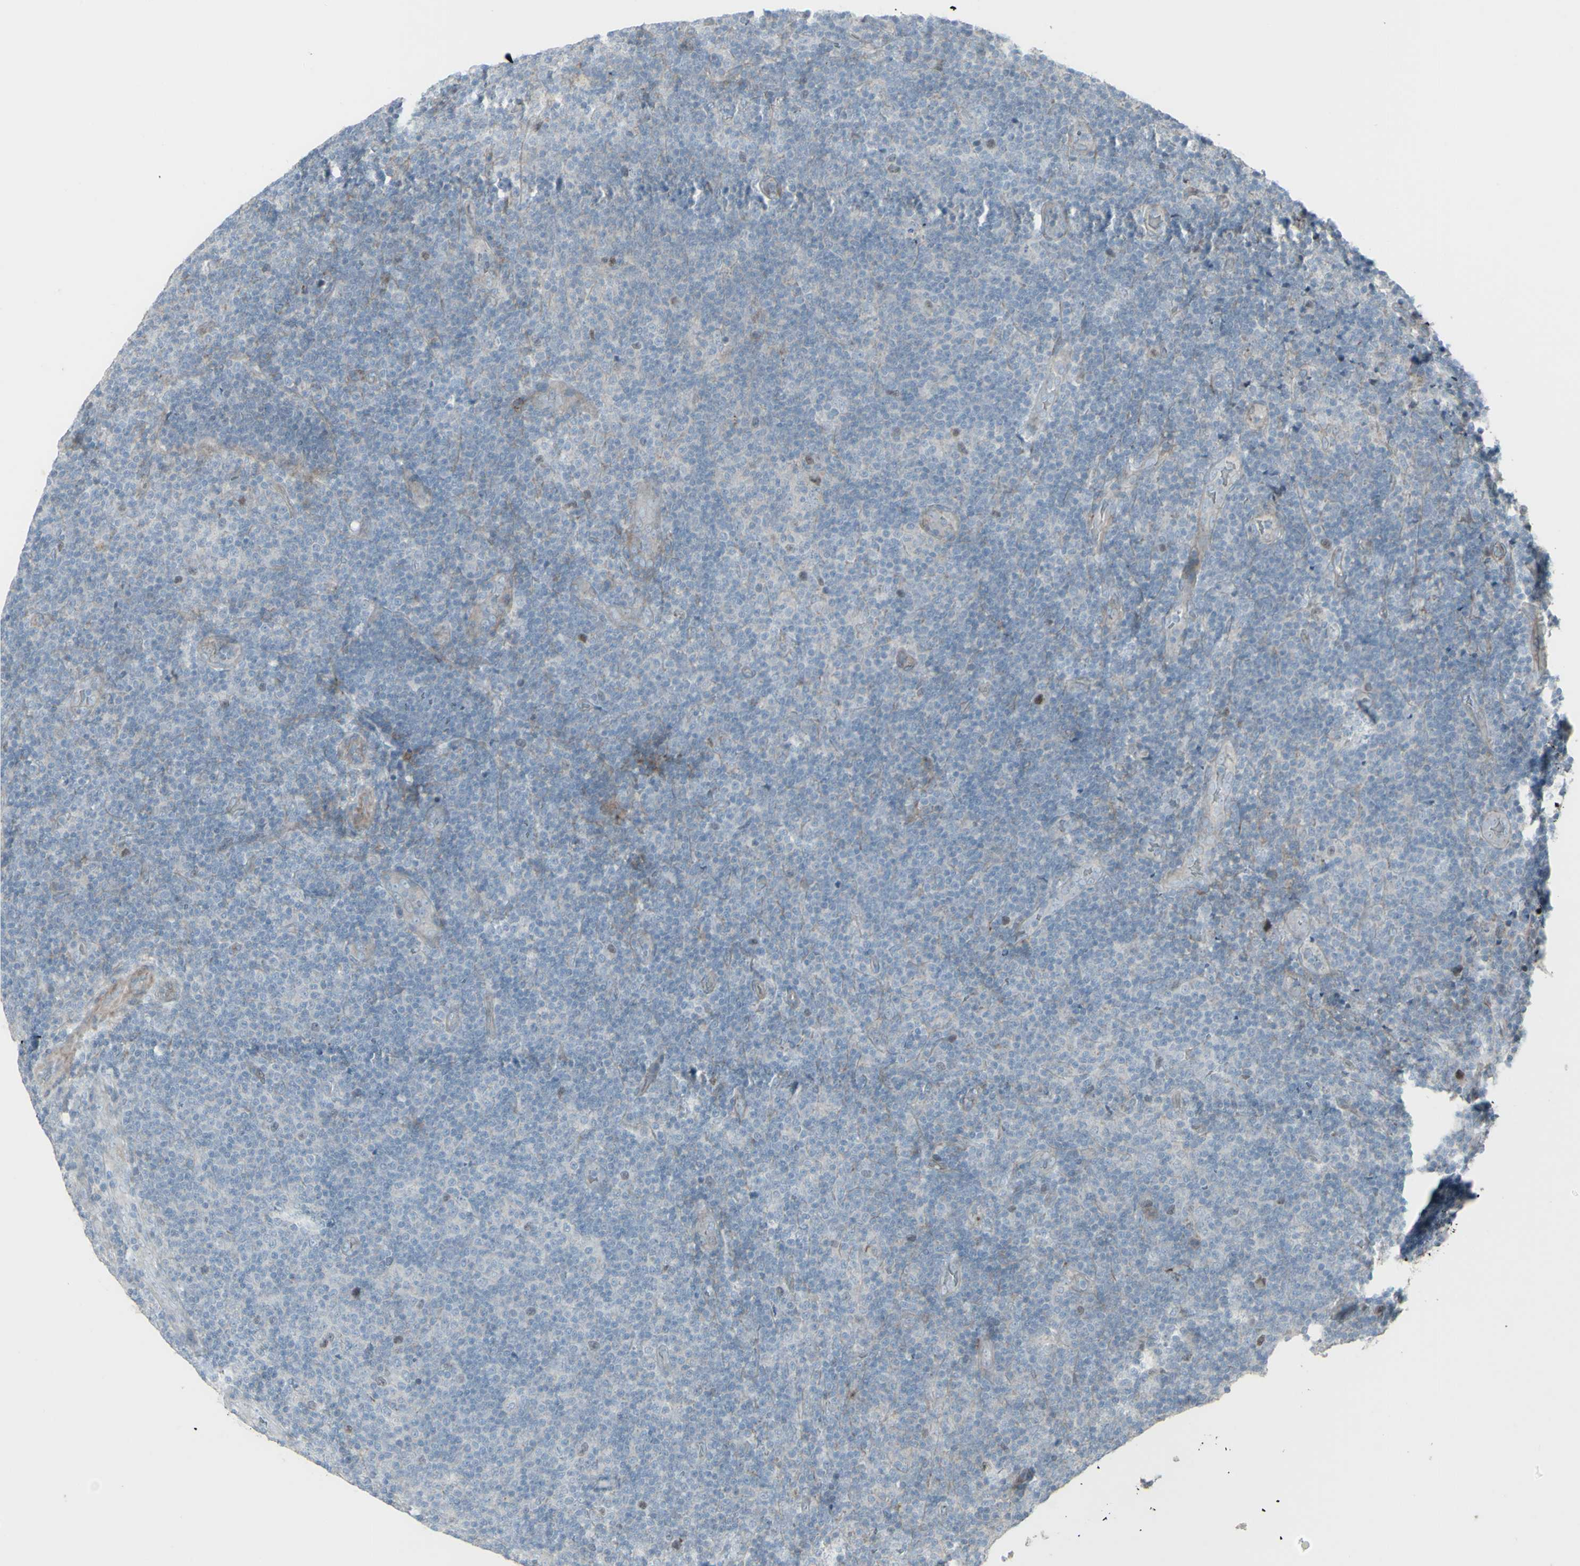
{"staining": {"intensity": "moderate", "quantity": "<25%", "location": "nuclear"}, "tissue": "lymphoma", "cell_type": "Tumor cells", "image_type": "cancer", "snomed": [{"axis": "morphology", "description": "Malignant lymphoma, non-Hodgkin's type, Low grade"}, {"axis": "topography", "description": "Lymph node"}], "caption": "Immunohistochemical staining of lymphoma demonstrates moderate nuclear protein positivity in approximately <25% of tumor cells.", "gene": "GMNN", "patient": {"sex": "male", "age": 83}}